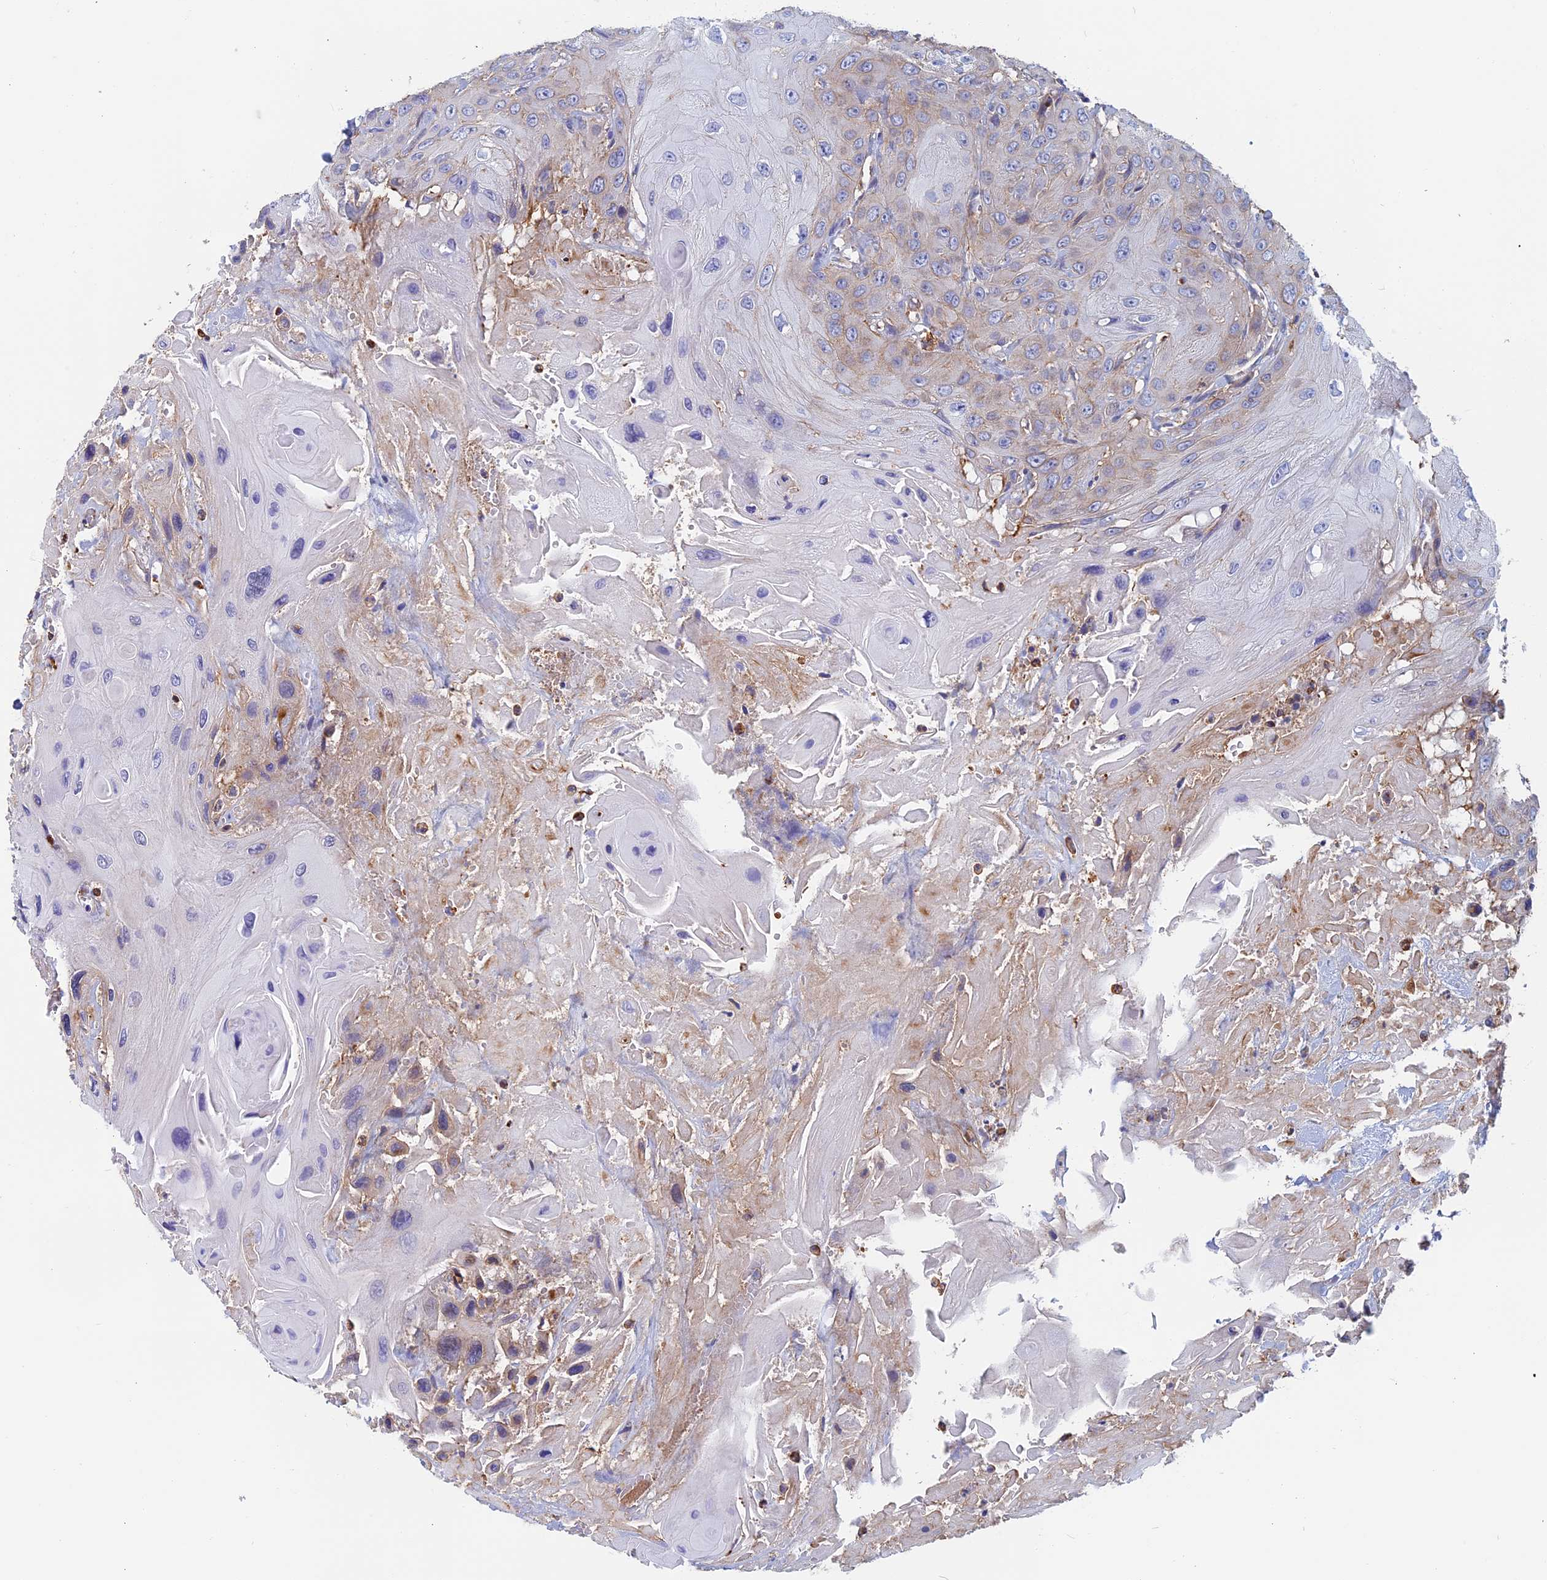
{"staining": {"intensity": "weak", "quantity": "25%-75%", "location": "cytoplasmic/membranous"}, "tissue": "head and neck cancer", "cell_type": "Tumor cells", "image_type": "cancer", "snomed": [{"axis": "morphology", "description": "Squamous cell carcinoma, NOS"}, {"axis": "topography", "description": "Head-Neck"}], "caption": "There is low levels of weak cytoplasmic/membranous positivity in tumor cells of head and neck cancer, as demonstrated by immunohistochemical staining (brown color).", "gene": "HSD17B8", "patient": {"sex": "male", "age": 81}}